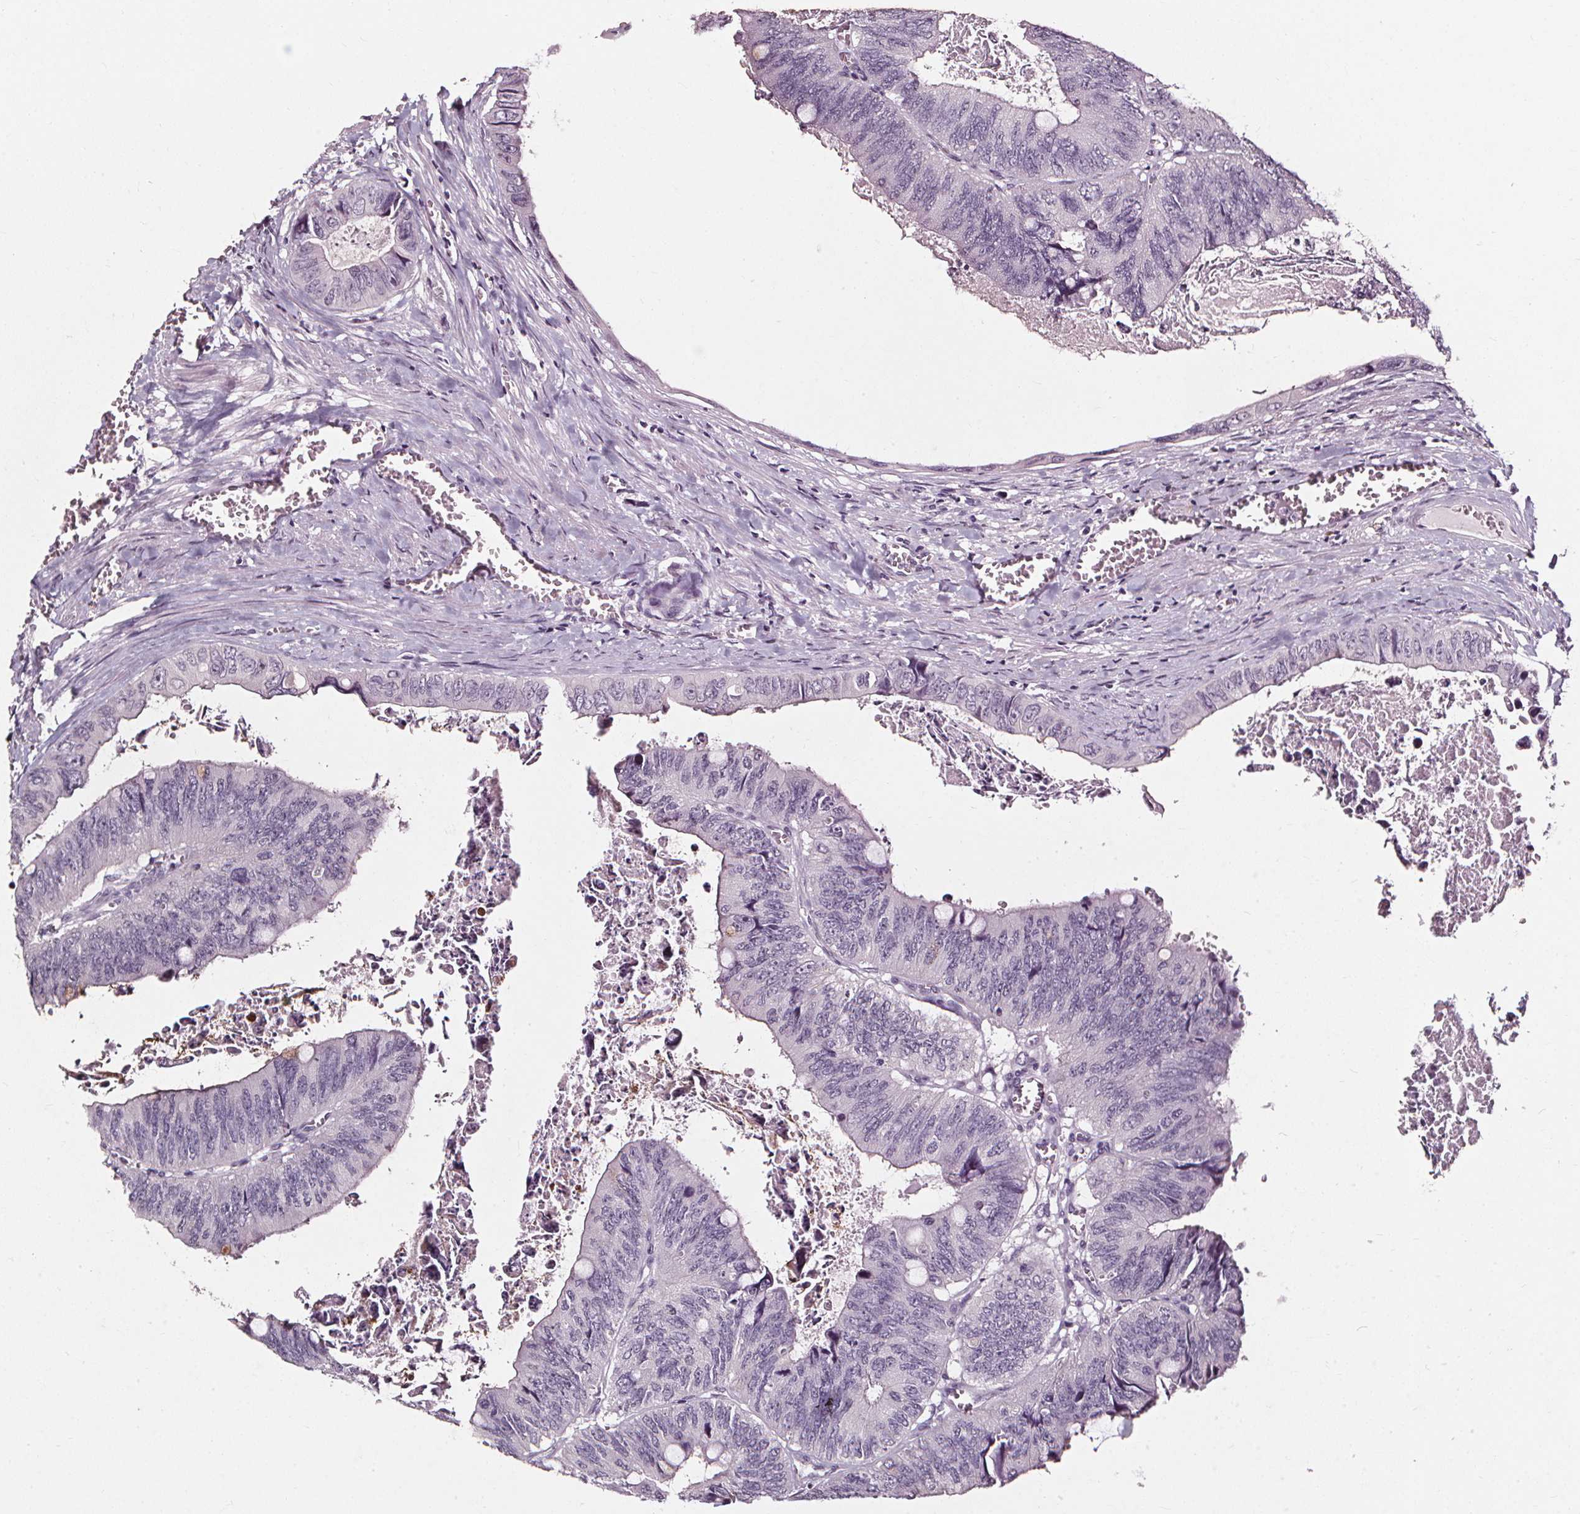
{"staining": {"intensity": "negative", "quantity": "none", "location": "none"}, "tissue": "colorectal cancer", "cell_type": "Tumor cells", "image_type": "cancer", "snomed": [{"axis": "morphology", "description": "Adenocarcinoma, NOS"}, {"axis": "topography", "description": "Colon"}], "caption": "A photomicrograph of human colorectal cancer (adenocarcinoma) is negative for staining in tumor cells.", "gene": "DEFA5", "patient": {"sex": "female", "age": 84}}